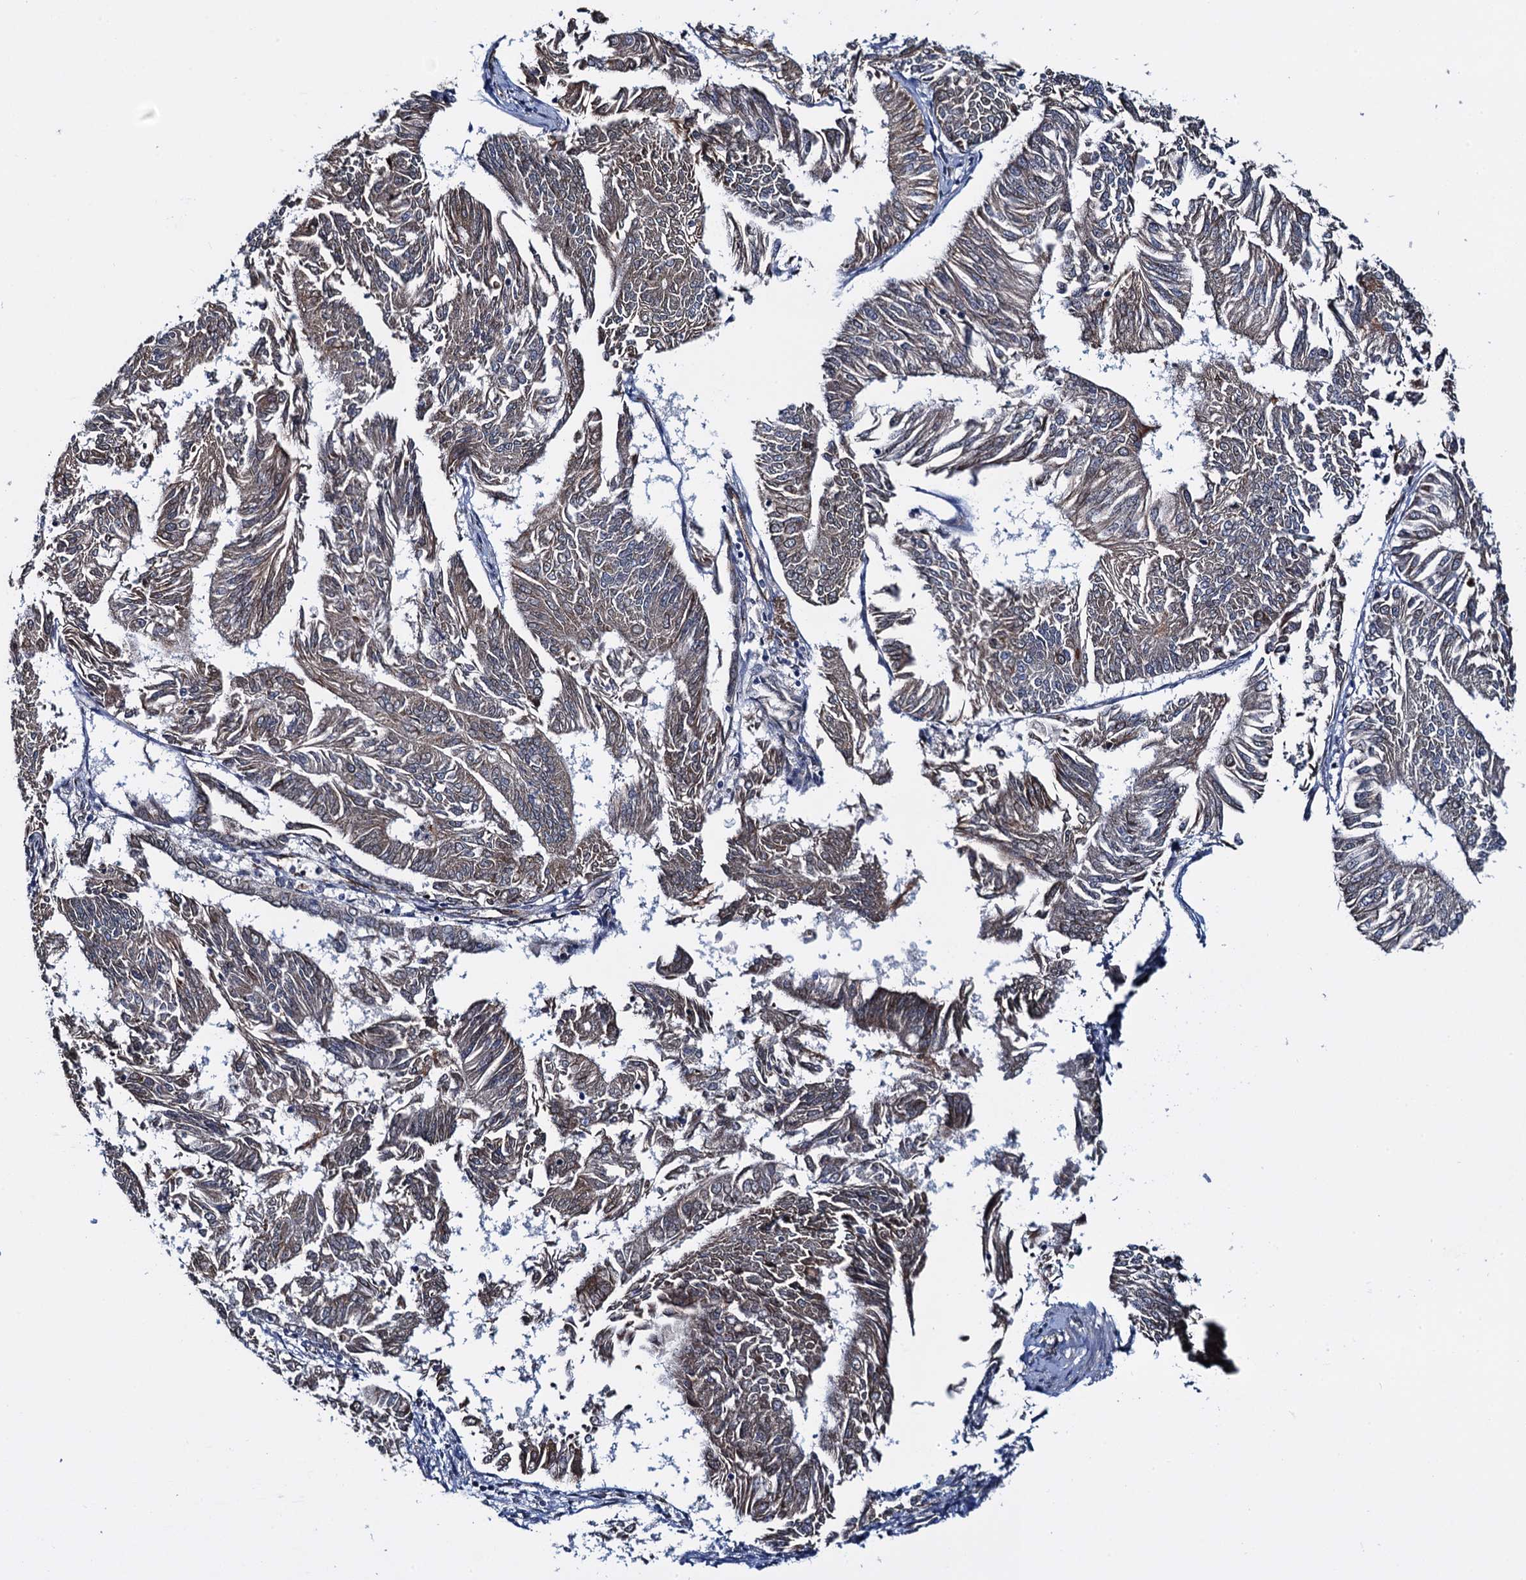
{"staining": {"intensity": "weak", "quantity": "25%-75%", "location": "cytoplasmic/membranous"}, "tissue": "endometrial cancer", "cell_type": "Tumor cells", "image_type": "cancer", "snomed": [{"axis": "morphology", "description": "Adenocarcinoma, NOS"}, {"axis": "topography", "description": "Endometrium"}], "caption": "Endometrial adenocarcinoma was stained to show a protein in brown. There is low levels of weak cytoplasmic/membranous positivity in about 25%-75% of tumor cells.", "gene": "EVX2", "patient": {"sex": "female", "age": 58}}